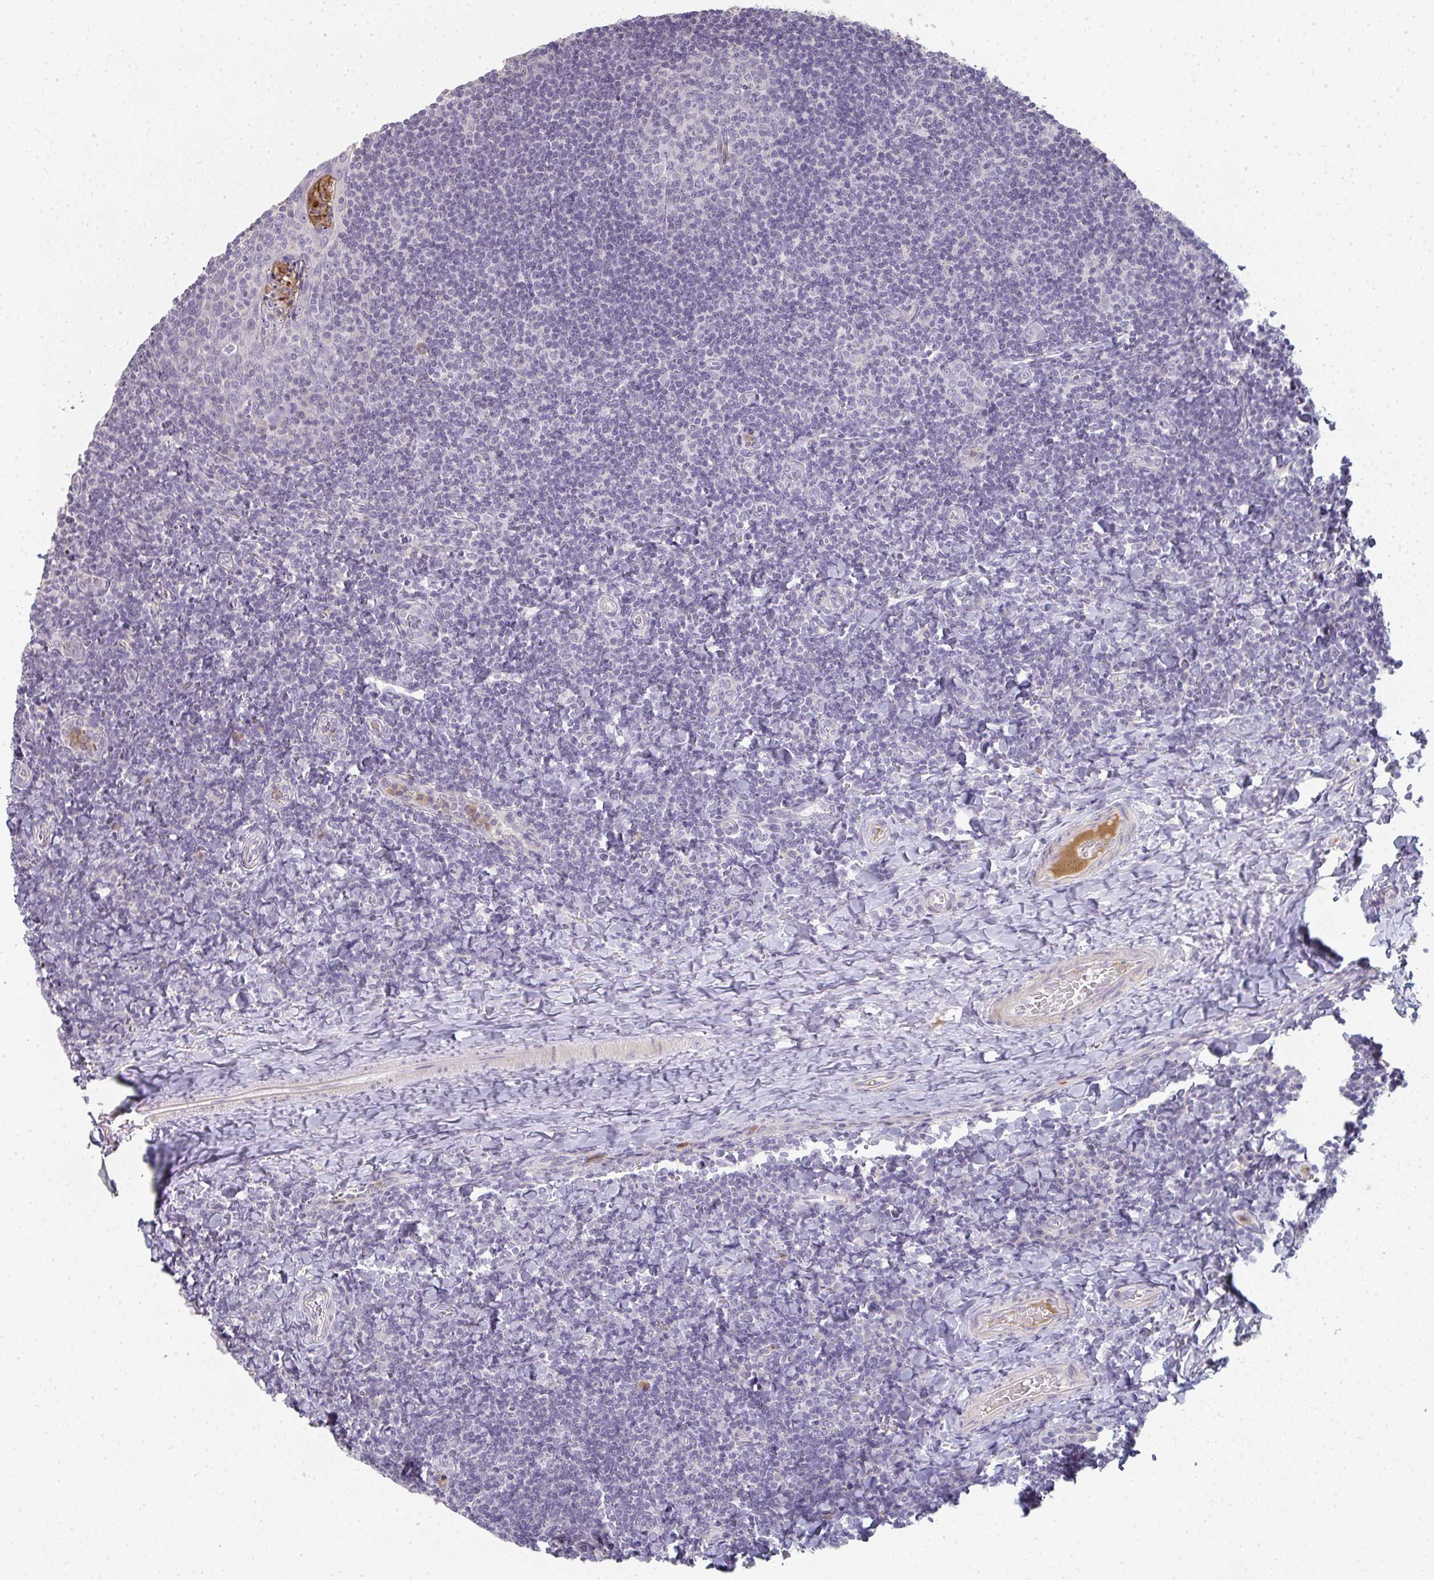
{"staining": {"intensity": "negative", "quantity": "none", "location": "none"}, "tissue": "tonsil", "cell_type": "Germinal center cells", "image_type": "normal", "snomed": [{"axis": "morphology", "description": "Normal tissue, NOS"}, {"axis": "topography", "description": "Tonsil"}], "caption": "Tonsil stained for a protein using immunohistochemistry (IHC) reveals no expression germinal center cells.", "gene": "A1CF", "patient": {"sex": "male", "age": 17}}